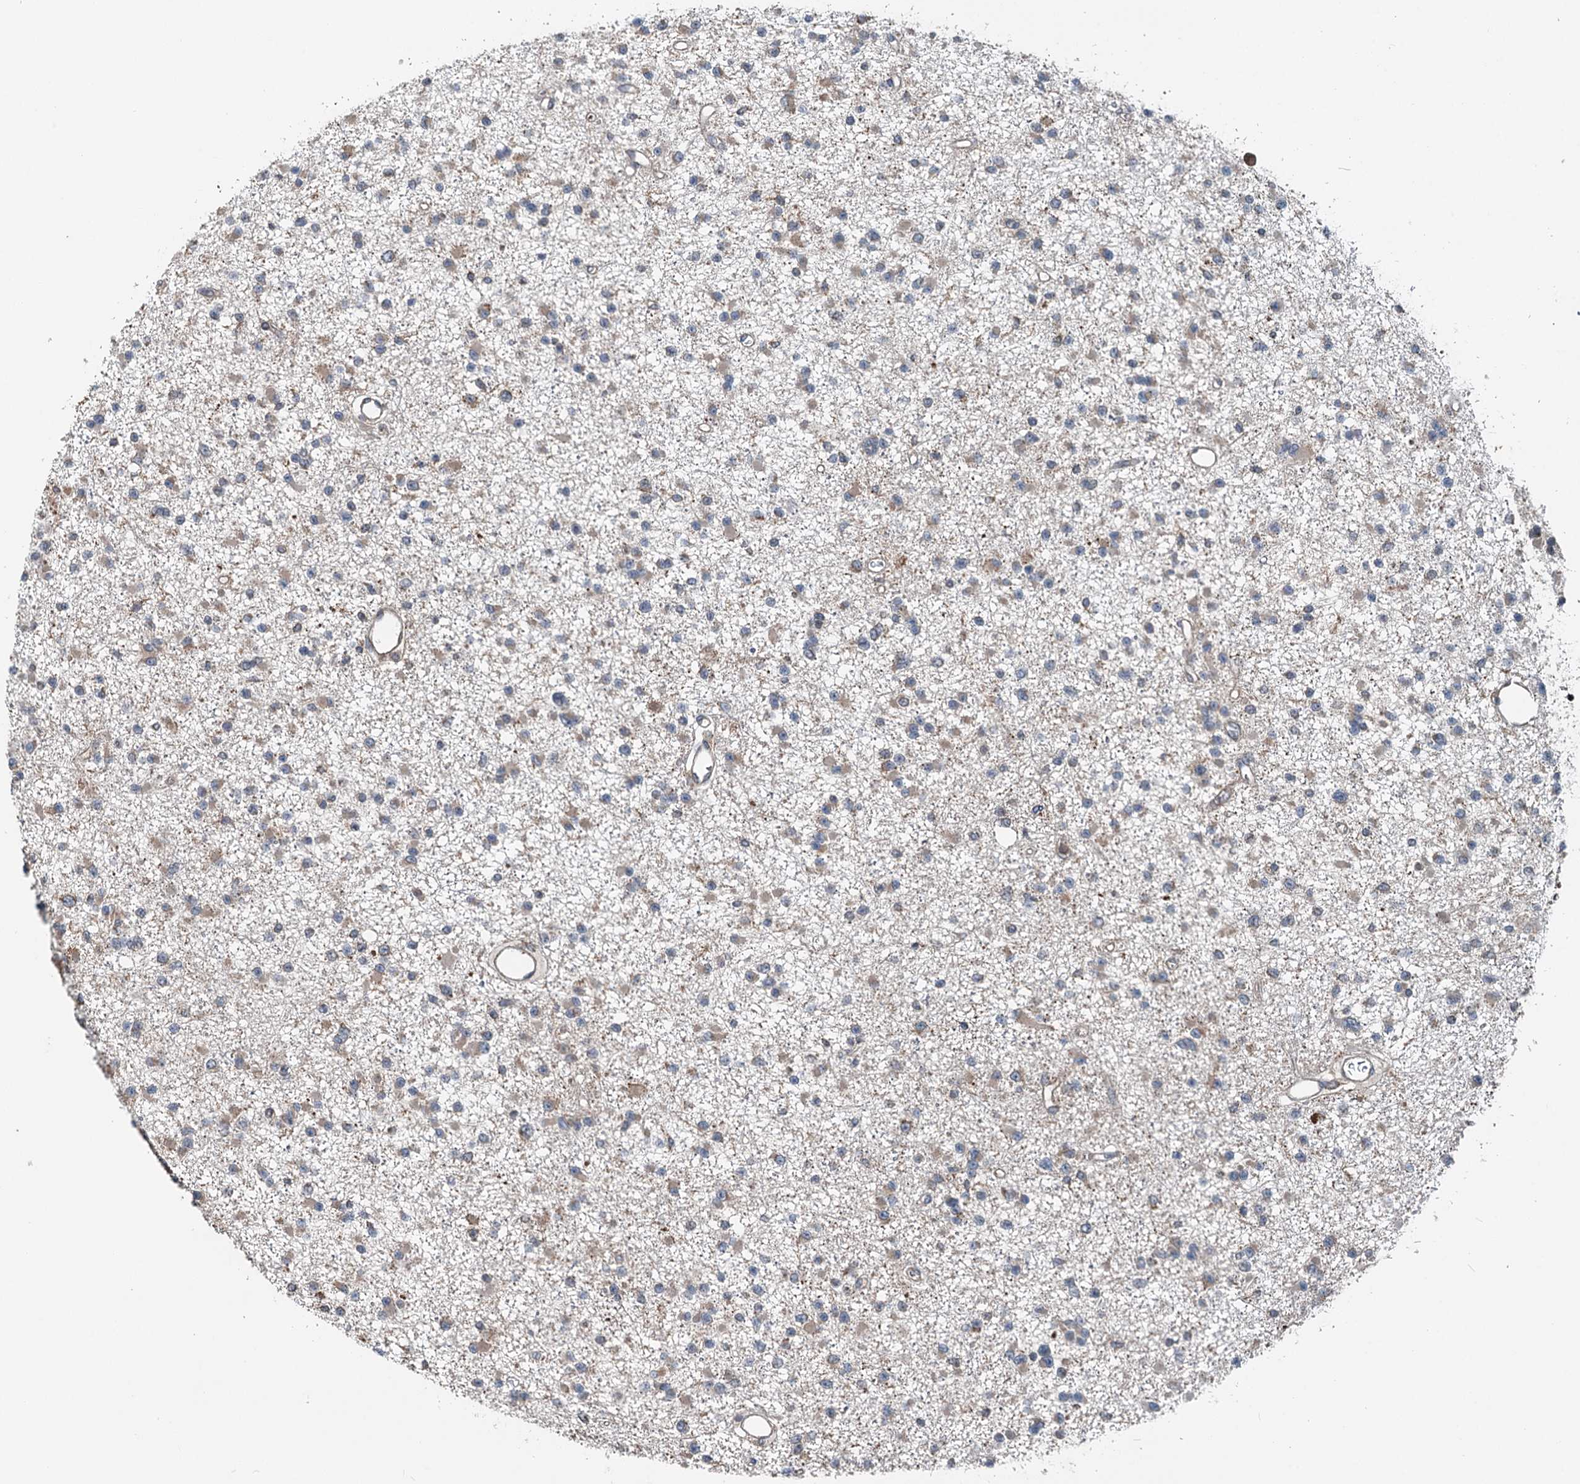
{"staining": {"intensity": "weak", "quantity": "25%-75%", "location": "cytoplasmic/membranous"}, "tissue": "glioma", "cell_type": "Tumor cells", "image_type": "cancer", "snomed": [{"axis": "morphology", "description": "Glioma, malignant, Low grade"}, {"axis": "topography", "description": "Brain"}], "caption": "Low-grade glioma (malignant) tissue displays weak cytoplasmic/membranous staining in about 25%-75% of tumor cells, visualized by immunohistochemistry.", "gene": "TEDC1", "patient": {"sex": "female", "age": 22}}